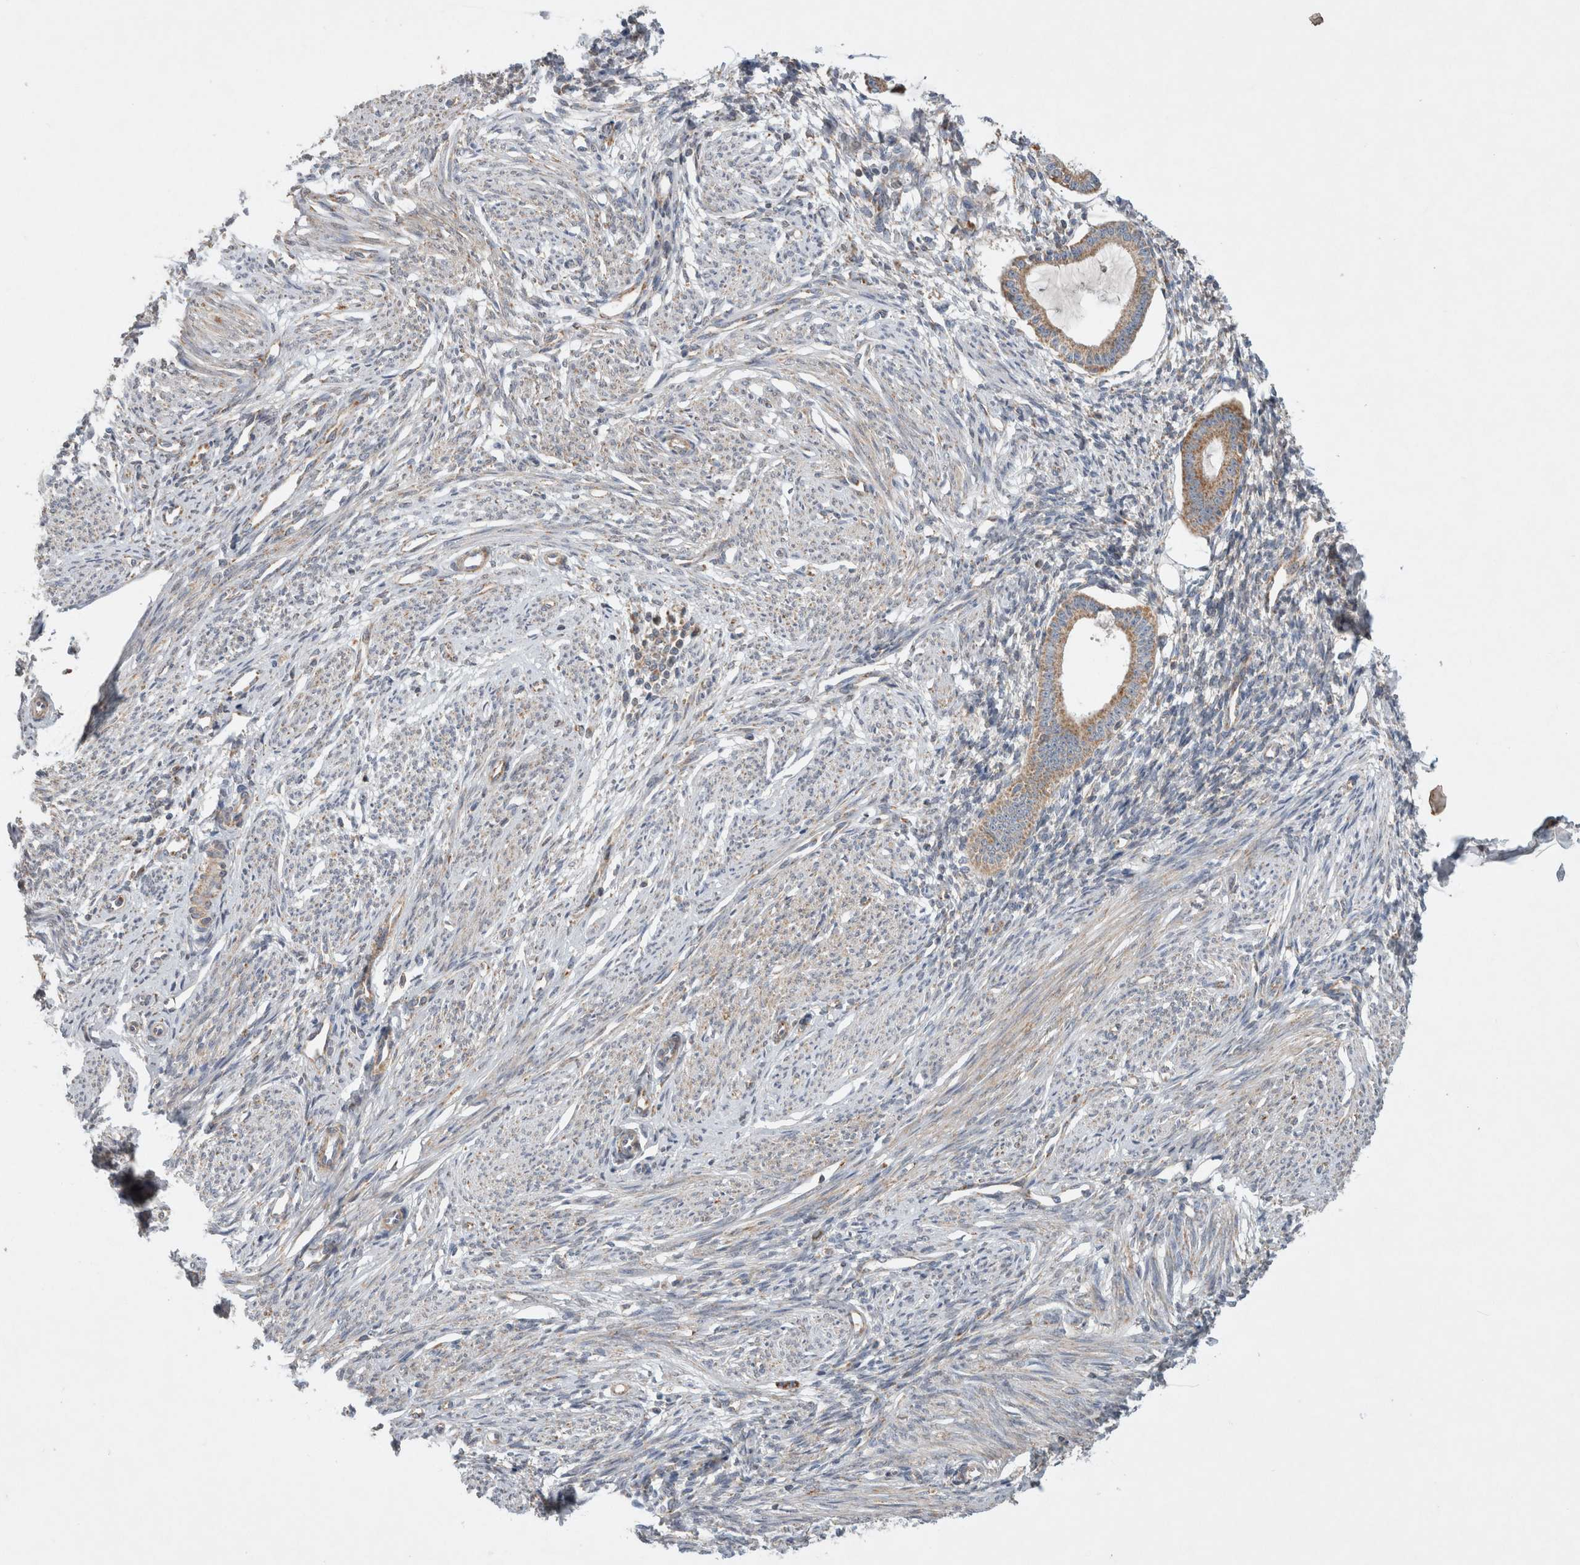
{"staining": {"intensity": "negative", "quantity": "none", "location": "none"}, "tissue": "endometrium", "cell_type": "Cells in endometrial stroma", "image_type": "normal", "snomed": [{"axis": "morphology", "description": "Normal tissue, NOS"}, {"axis": "topography", "description": "Endometrium"}], "caption": "High magnification brightfield microscopy of unremarkable endometrium stained with DAB (brown) and counterstained with hematoxylin (blue): cells in endometrial stroma show no significant positivity. (Immunohistochemistry, brightfield microscopy, high magnification).", "gene": "MRPS28", "patient": {"sex": "female", "age": 56}}